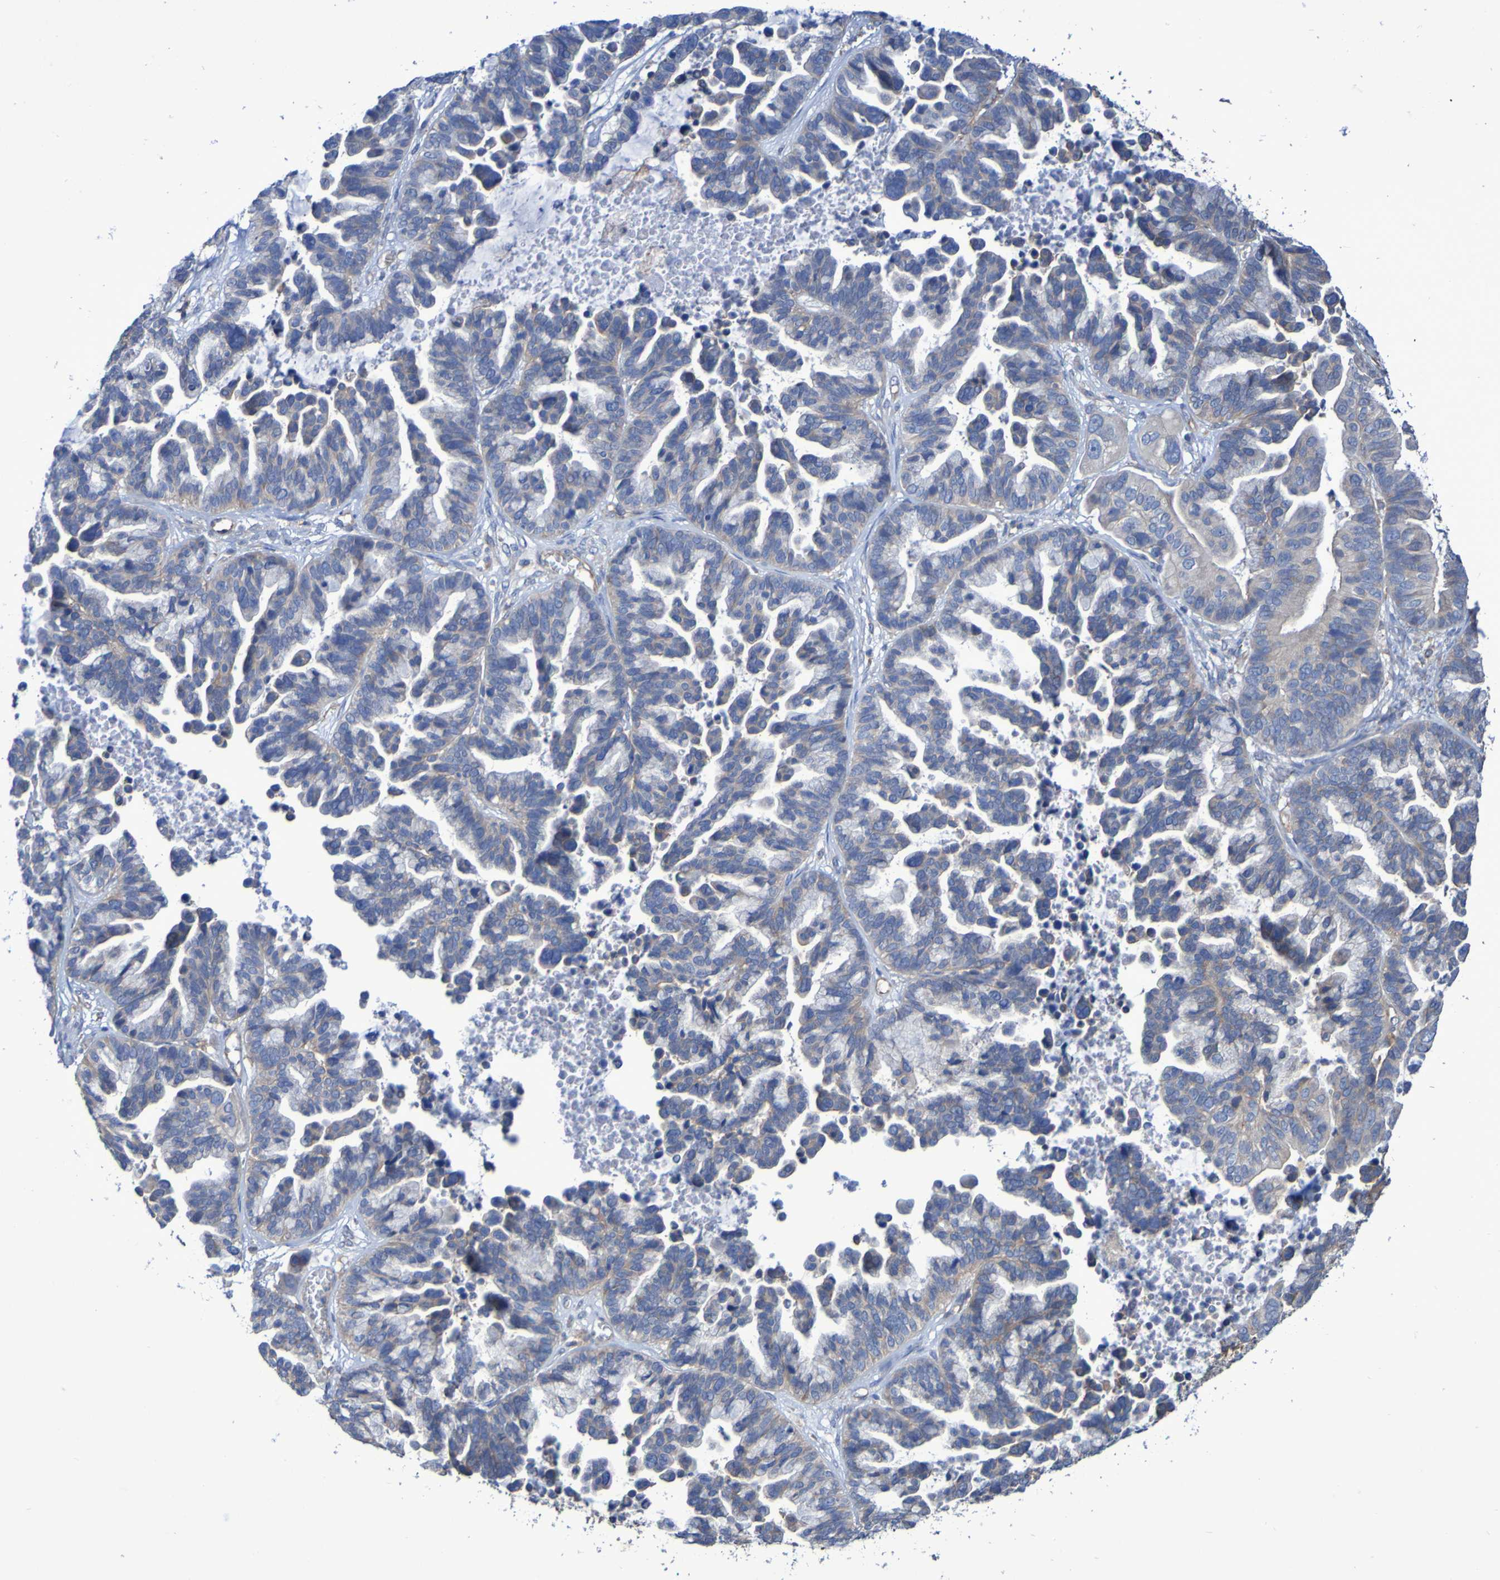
{"staining": {"intensity": "weak", "quantity": "<25%", "location": "cytoplasmic/membranous"}, "tissue": "ovarian cancer", "cell_type": "Tumor cells", "image_type": "cancer", "snomed": [{"axis": "morphology", "description": "Cystadenocarcinoma, serous, NOS"}, {"axis": "topography", "description": "Ovary"}], "caption": "Immunohistochemistry photomicrograph of serous cystadenocarcinoma (ovarian) stained for a protein (brown), which shows no positivity in tumor cells.", "gene": "SYNJ1", "patient": {"sex": "female", "age": 56}}